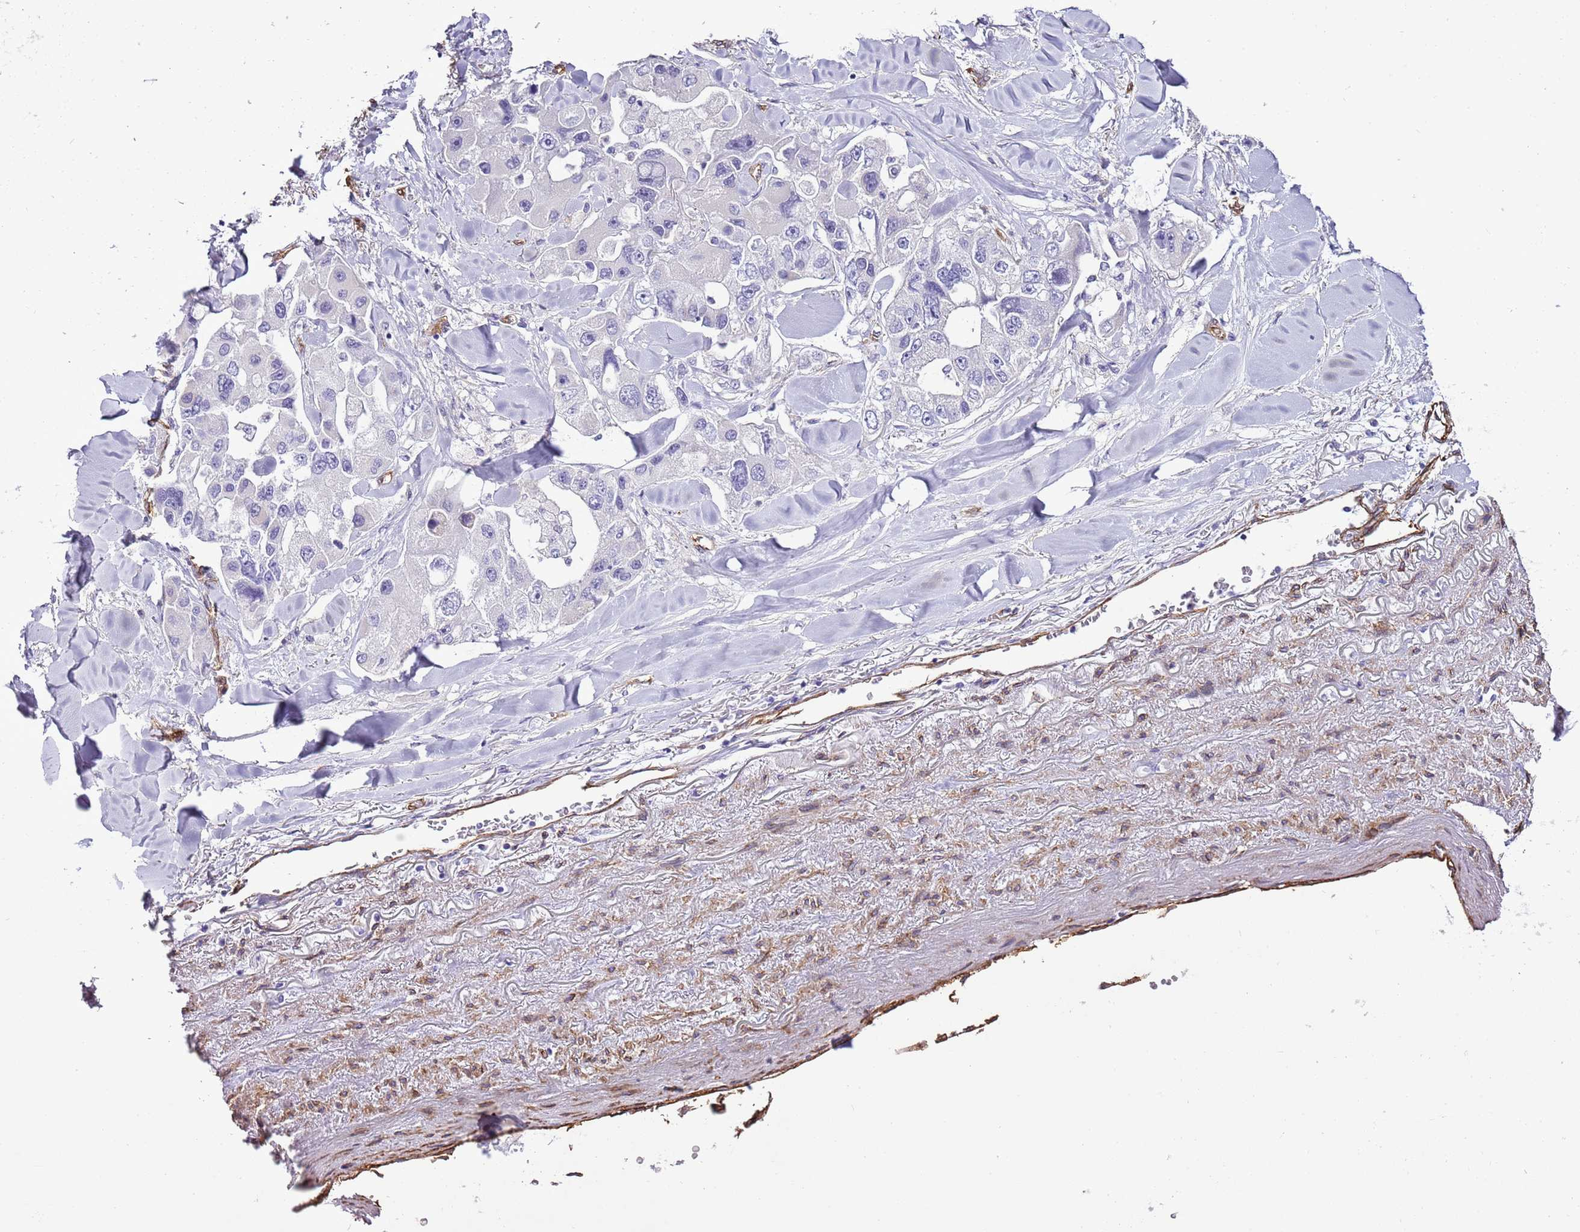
{"staining": {"intensity": "negative", "quantity": "none", "location": "none"}, "tissue": "lung cancer", "cell_type": "Tumor cells", "image_type": "cancer", "snomed": [{"axis": "morphology", "description": "Adenocarcinoma, NOS"}, {"axis": "topography", "description": "Lung"}], "caption": "An immunohistochemistry (IHC) micrograph of adenocarcinoma (lung) is shown. There is no staining in tumor cells of adenocarcinoma (lung).", "gene": "CTDSPL", "patient": {"sex": "female", "age": 54}}